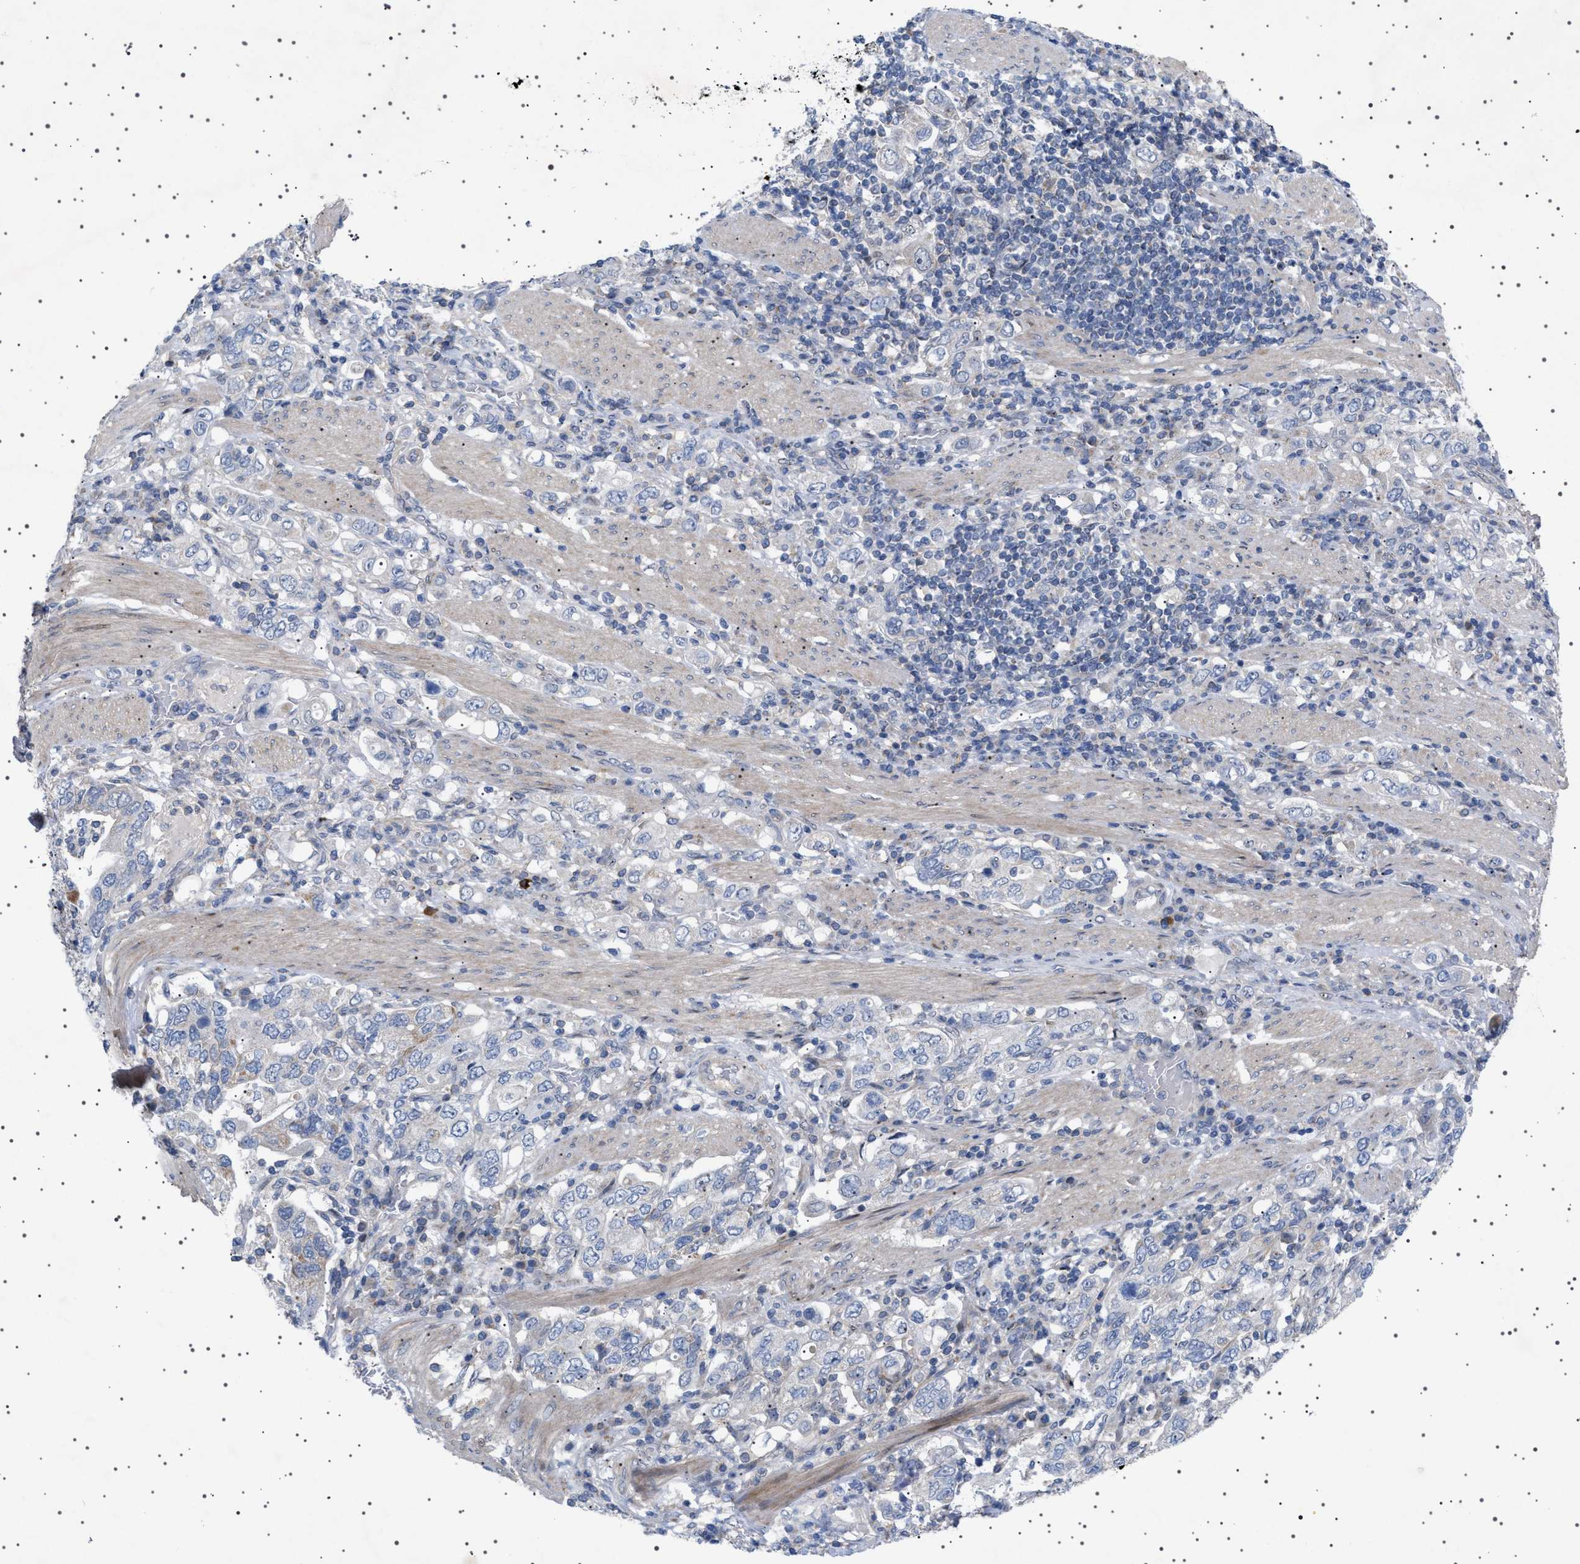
{"staining": {"intensity": "negative", "quantity": "none", "location": "none"}, "tissue": "stomach cancer", "cell_type": "Tumor cells", "image_type": "cancer", "snomed": [{"axis": "morphology", "description": "Adenocarcinoma, NOS"}, {"axis": "topography", "description": "Stomach, upper"}], "caption": "This is a photomicrograph of immunohistochemistry (IHC) staining of stomach cancer, which shows no staining in tumor cells. The staining is performed using DAB brown chromogen with nuclei counter-stained in using hematoxylin.", "gene": "HTR1A", "patient": {"sex": "male", "age": 62}}